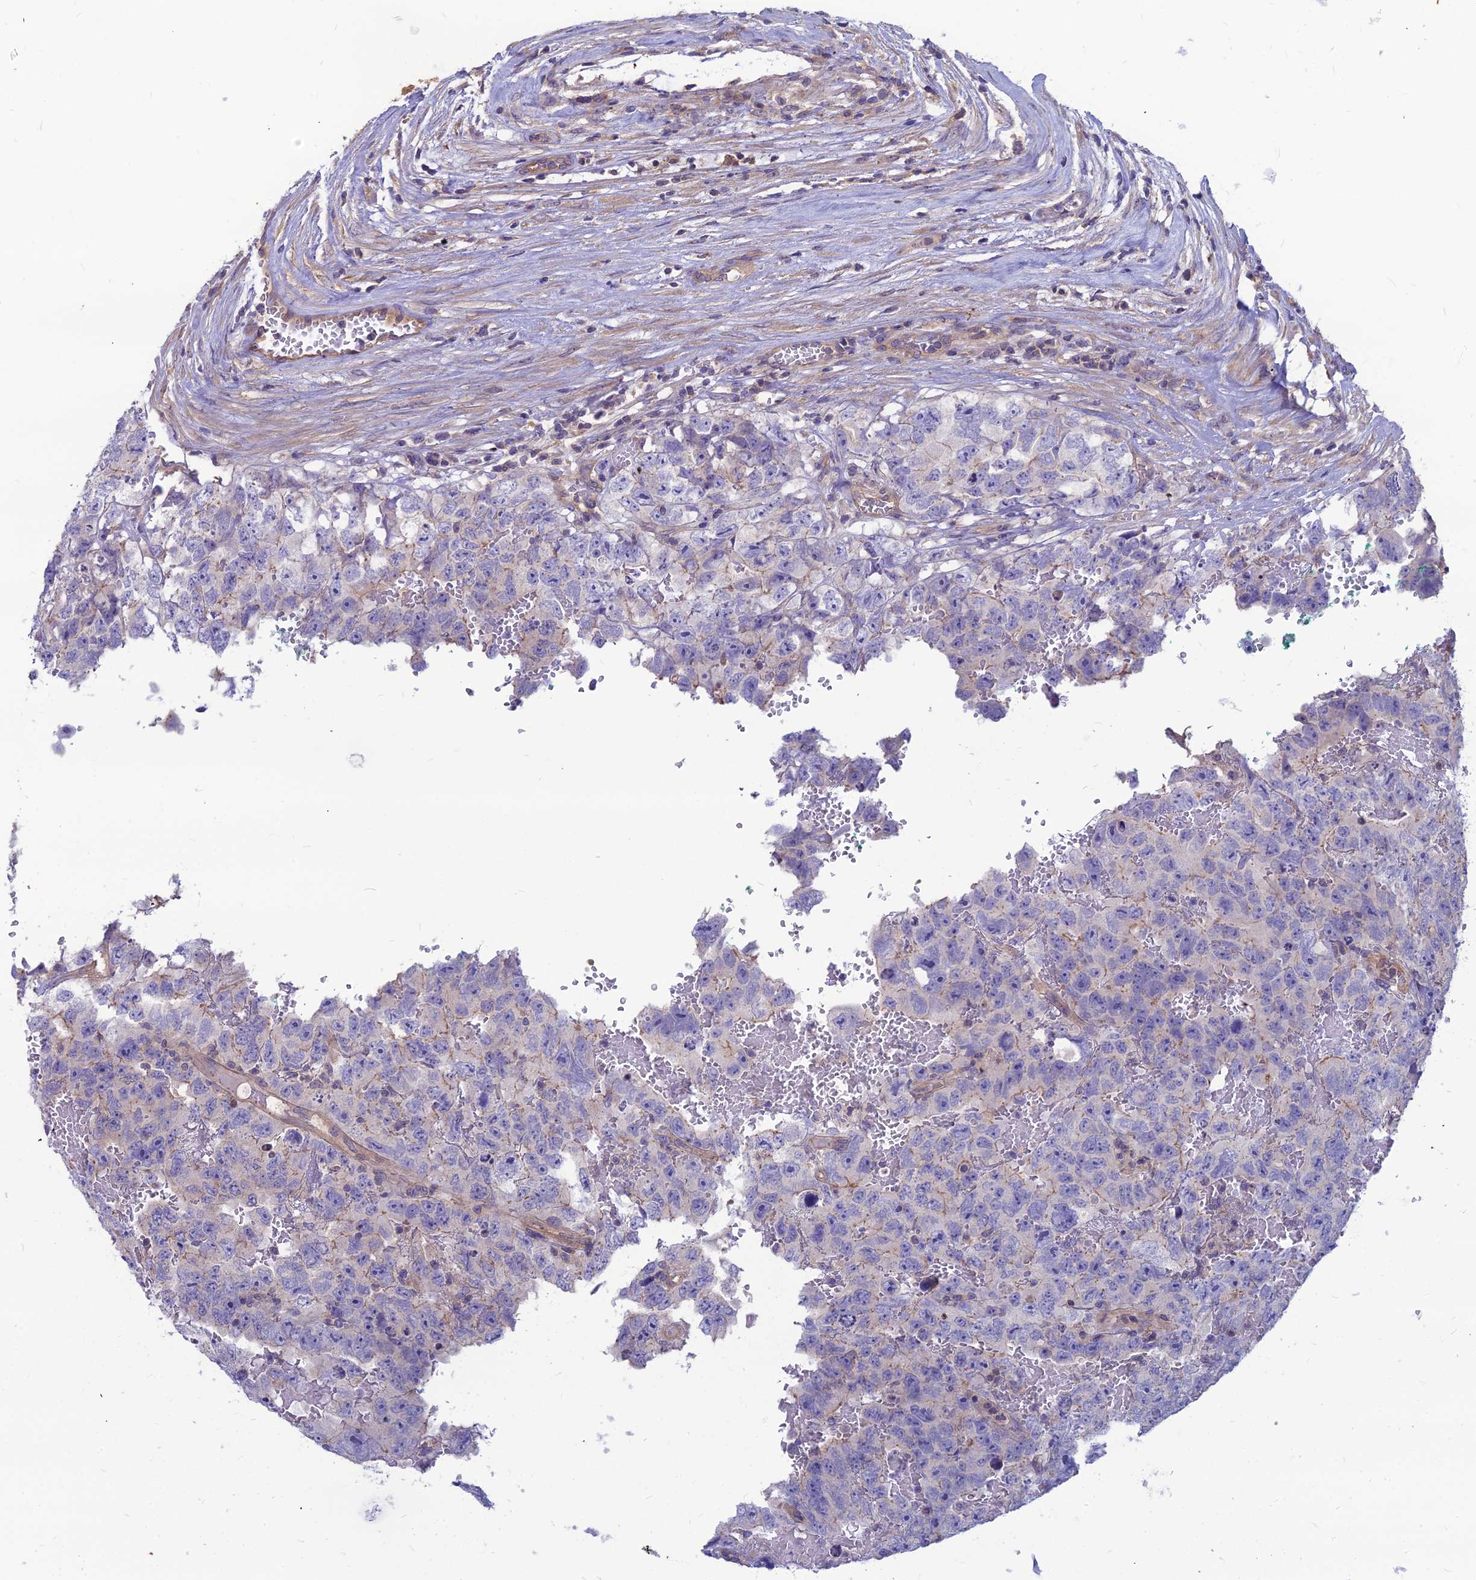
{"staining": {"intensity": "negative", "quantity": "none", "location": "none"}, "tissue": "testis cancer", "cell_type": "Tumor cells", "image_type": "cancer", "snomed": [{"axis": "morphology", "description": "Carcinoma, Embryonal, NOS"}, {"axis": "topography", "description": "Testis"}], "caption": "A histopathology image of human embryonal carcinoma (testis) is negative for staining in tumor cells.", "gene": "MVD", "patient": {"sex": "male", "age": 45}}